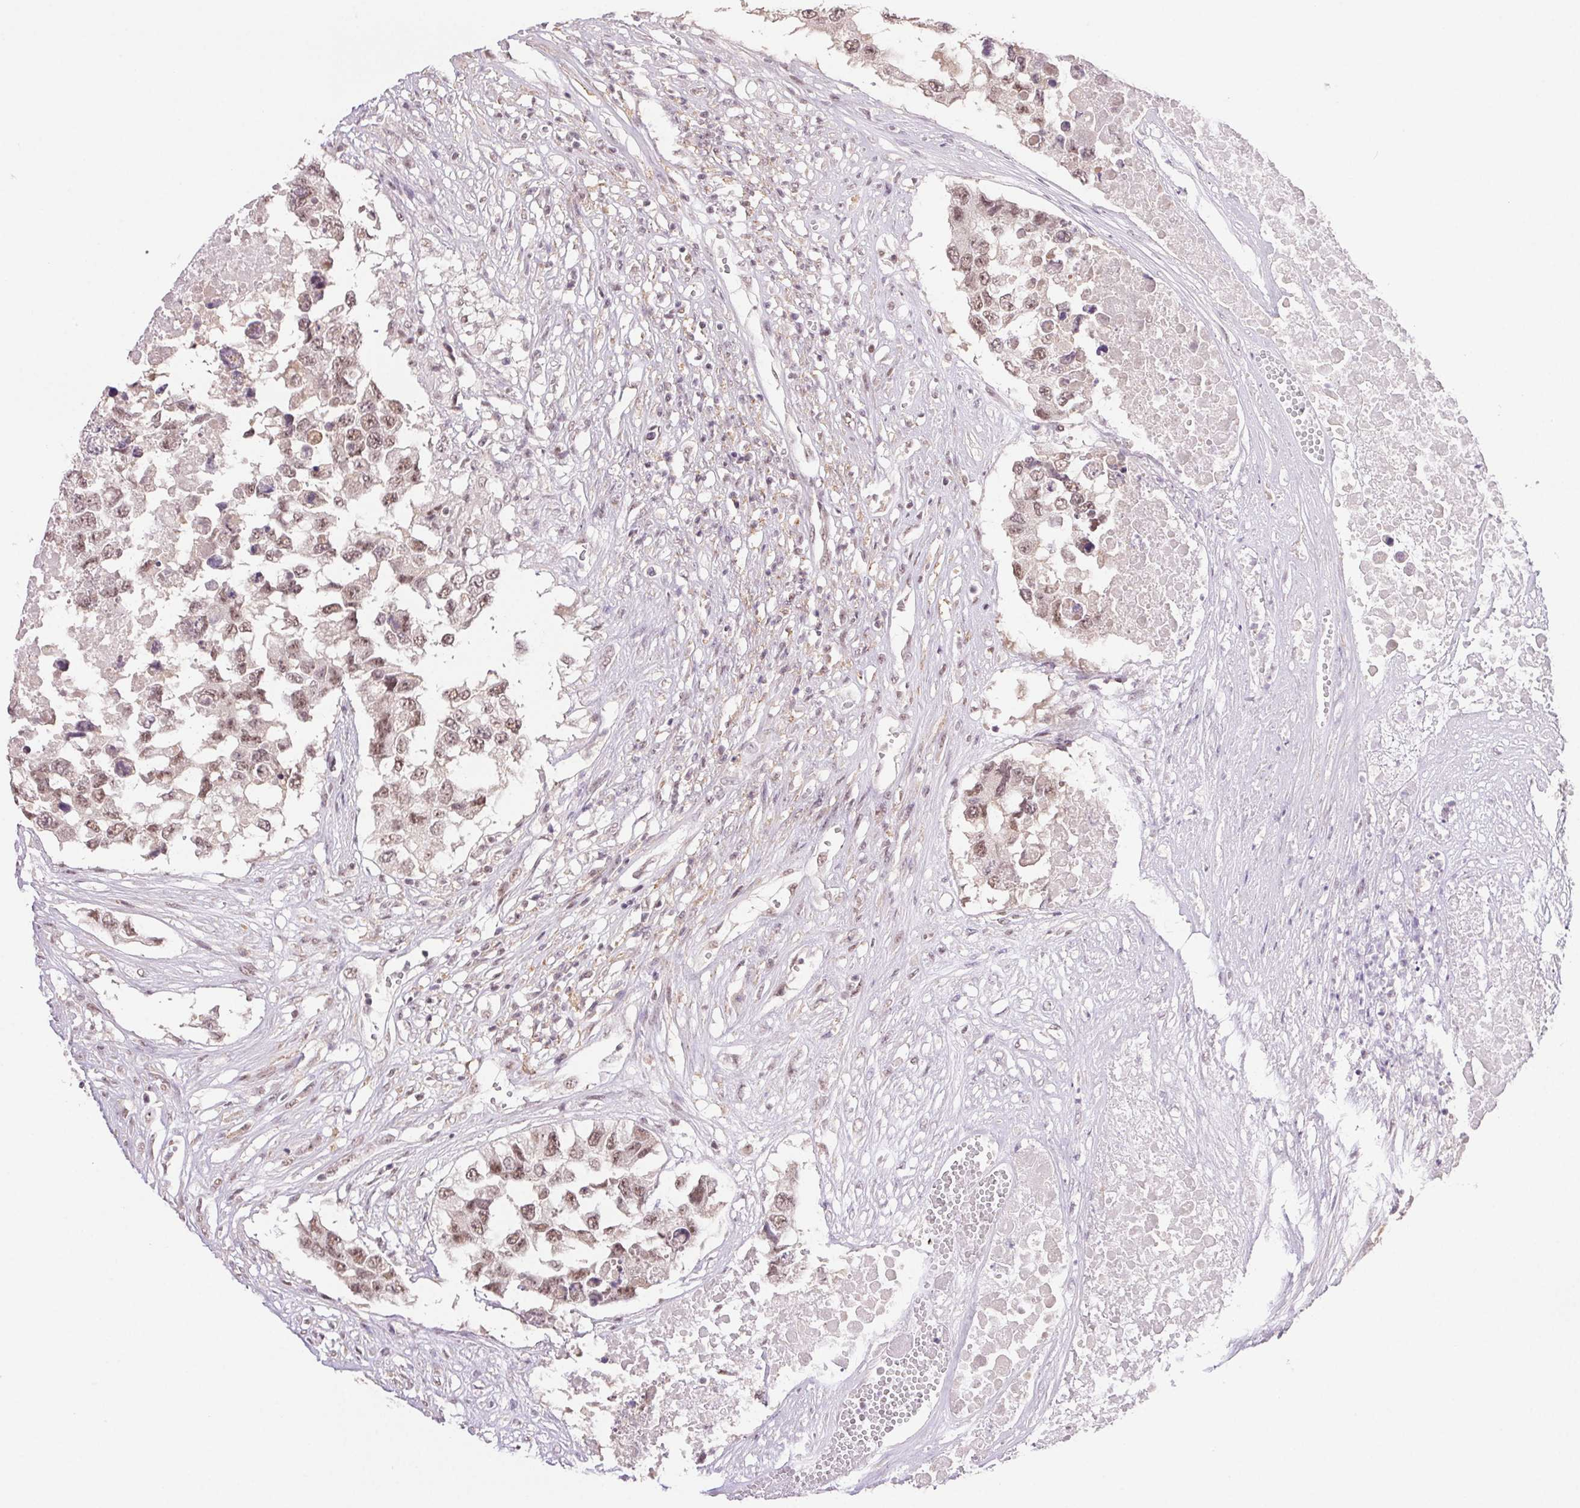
{"staining": {"intensity": "moderate", "quantity": ">75%", "location": "nuclear"}, "tissue": "testis cancer", "cell_type": "Tumor cells", "image_type": "cancer", "snomed": [{"axis": "morphology", "description": "Carcinoma, Embryonal, NOS"}, {"axis": "topography", "description": "Testis"}], "caption": "Testis cancer was stained to show a protein in brown. There is medium levels of moderate nuclear positivity in approximately >75% of tumor cells.", "gene": "PRPF18", "patient": {"sex": "male", "age": 83}}